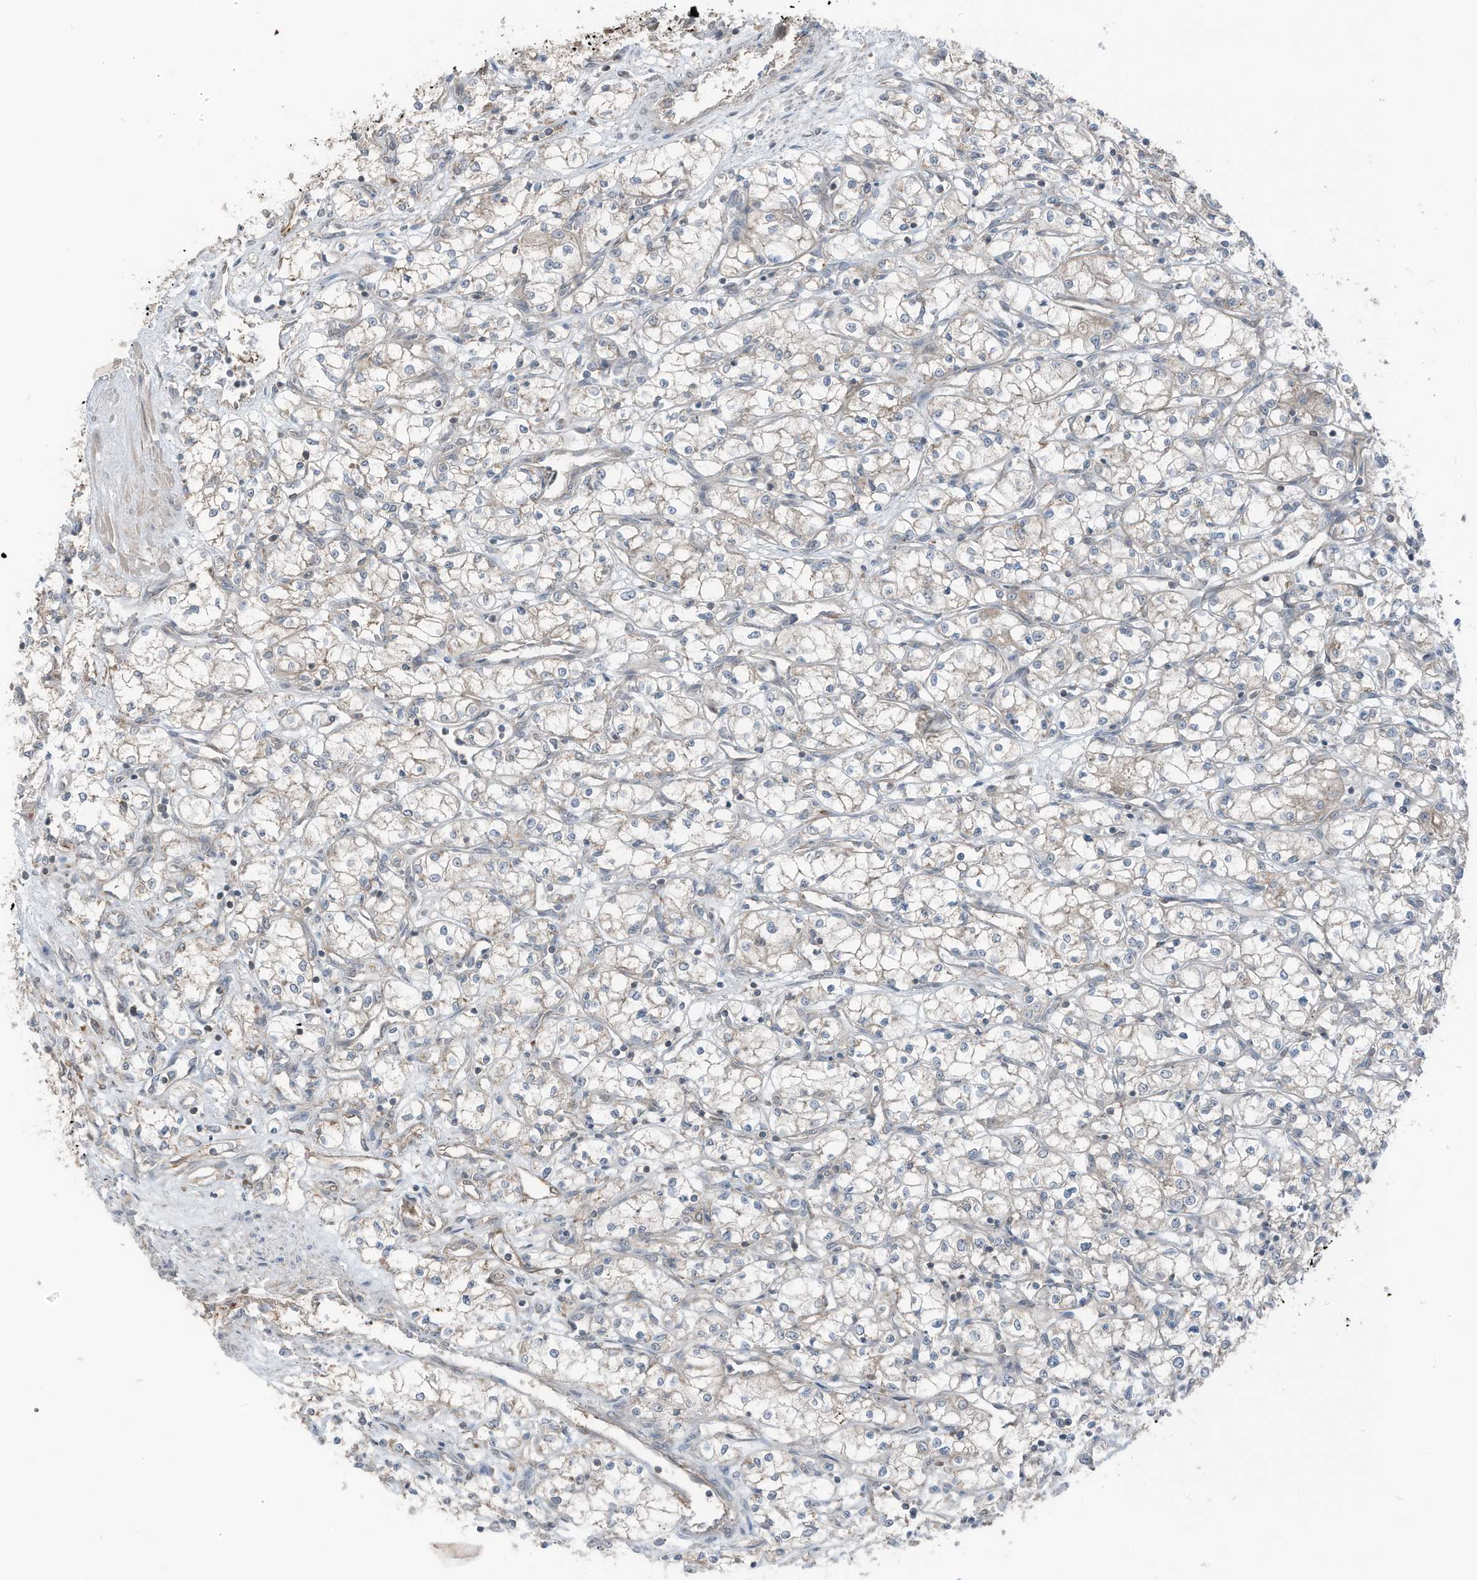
{"staining": {"intensity": "weak", "quantity": "<25%", "location": "cytoplasmic/membranous"}, "tissue": "renal cancer", "cell_type": "Tumor cells", "image_type": "cancer", "snomed": [{"axis": "morphology", "description": "Adenocarcinoma, NOS"}, {"axis": "topography", "description": "Kidney"}], "caption": "Tumor cells show no significant staining in renal cancer (adenocarcinoma). Brightfield microscopy of IHC stained with DAB (brown) and hematoxylin (blue), captured at high magnification.", "gene": "TXNDC9", "patient": {"sex": "male", "age": 59}}